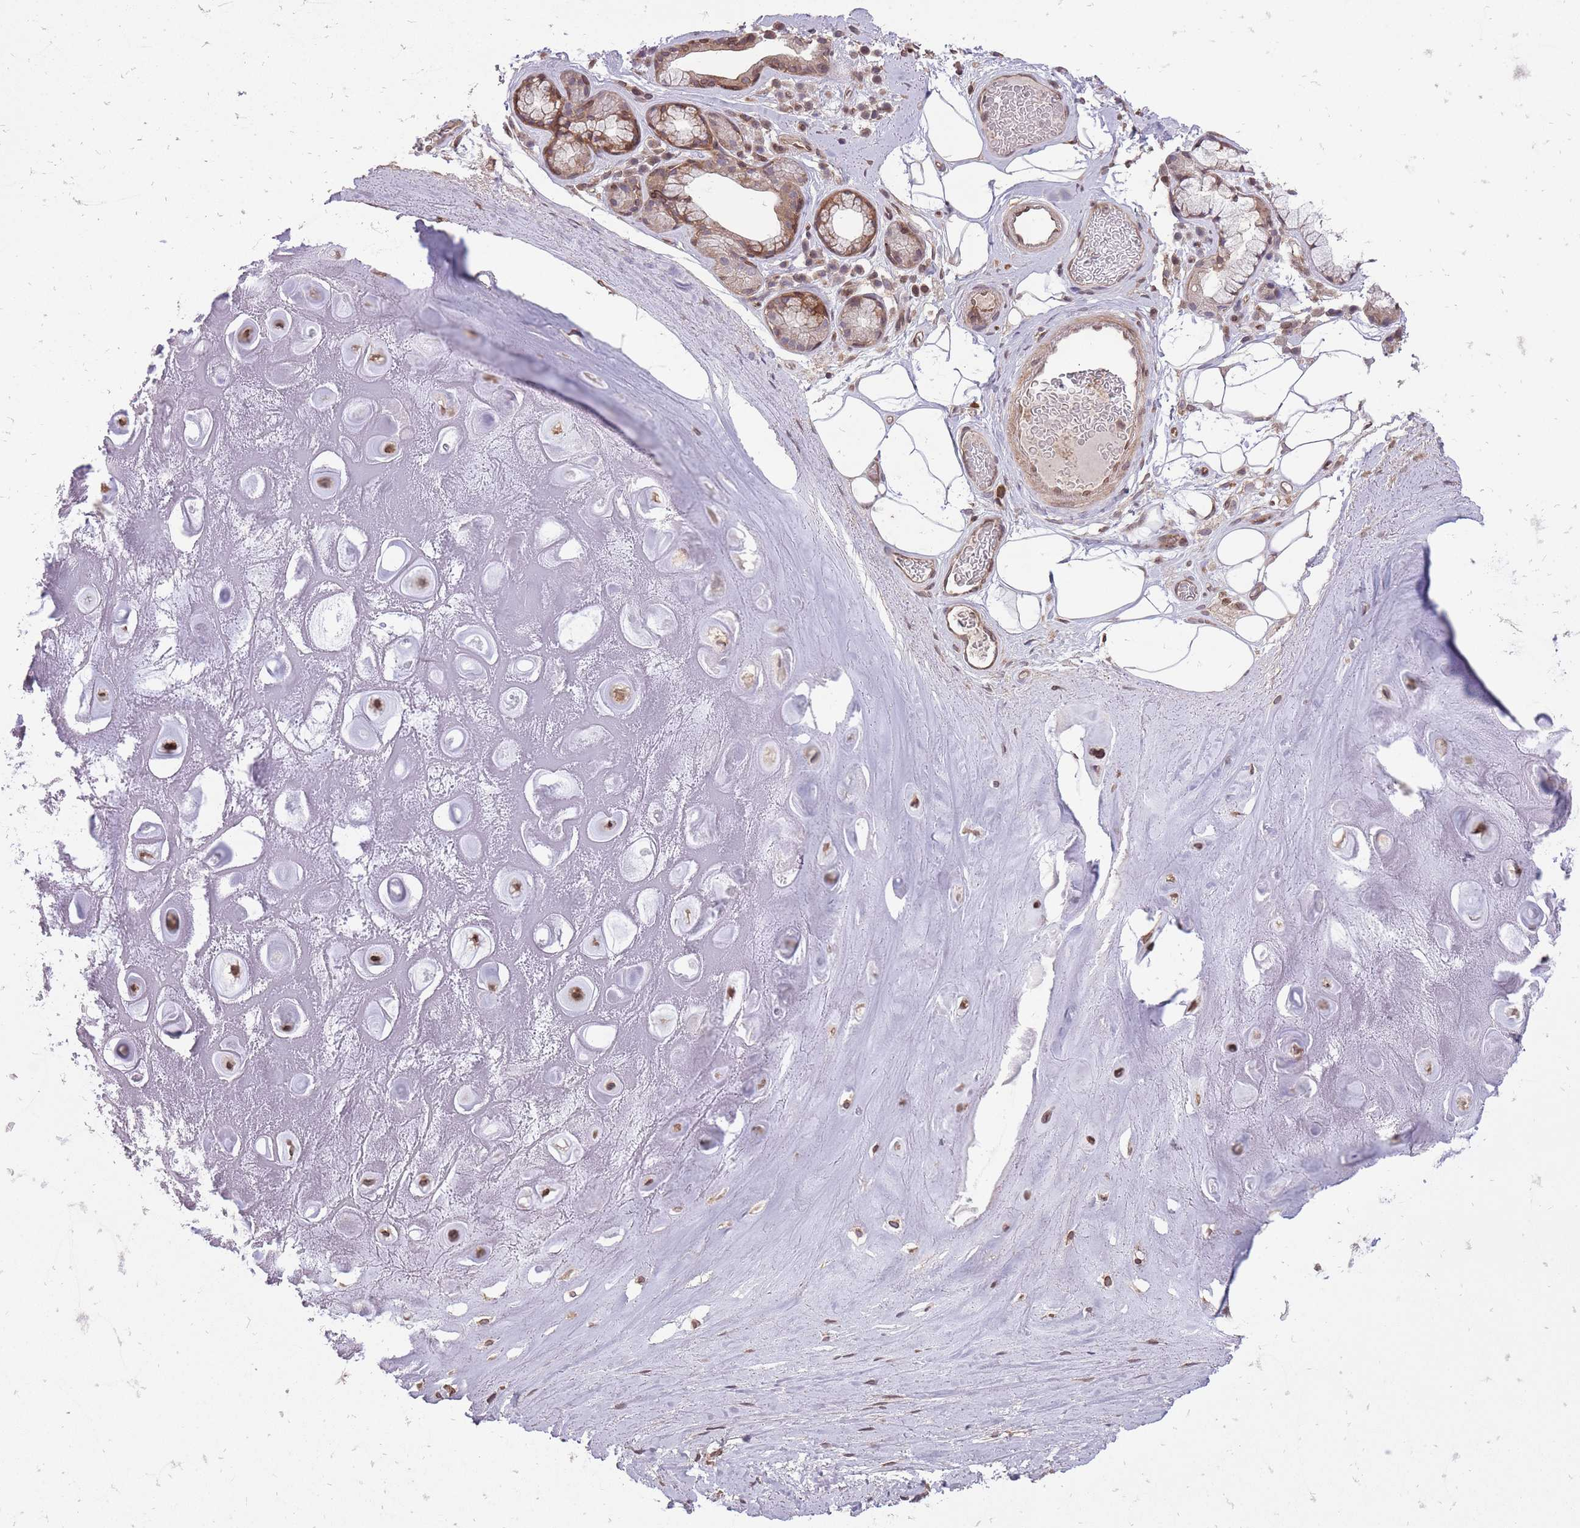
{"staining": {"intensity": "negative", "quantity": "none", "location": "none"}, "tissue": "adipose tissue", "cell_type": "Adipocytes", "image_type": "normal", "snomed": [{"axis": "morphology", "description": "Normal tissue, NOS"}, {"axis": "topography", "description": "Cartilage tissue"}], "caption": "Immunohistochemistry (IHC) micrograph of unremarkable adipose tissue stained for a protein (brown), which demonstrates no expression in adipocytes.", "gene": "TET3", "patient": {"sex": "male", "age": 81}}